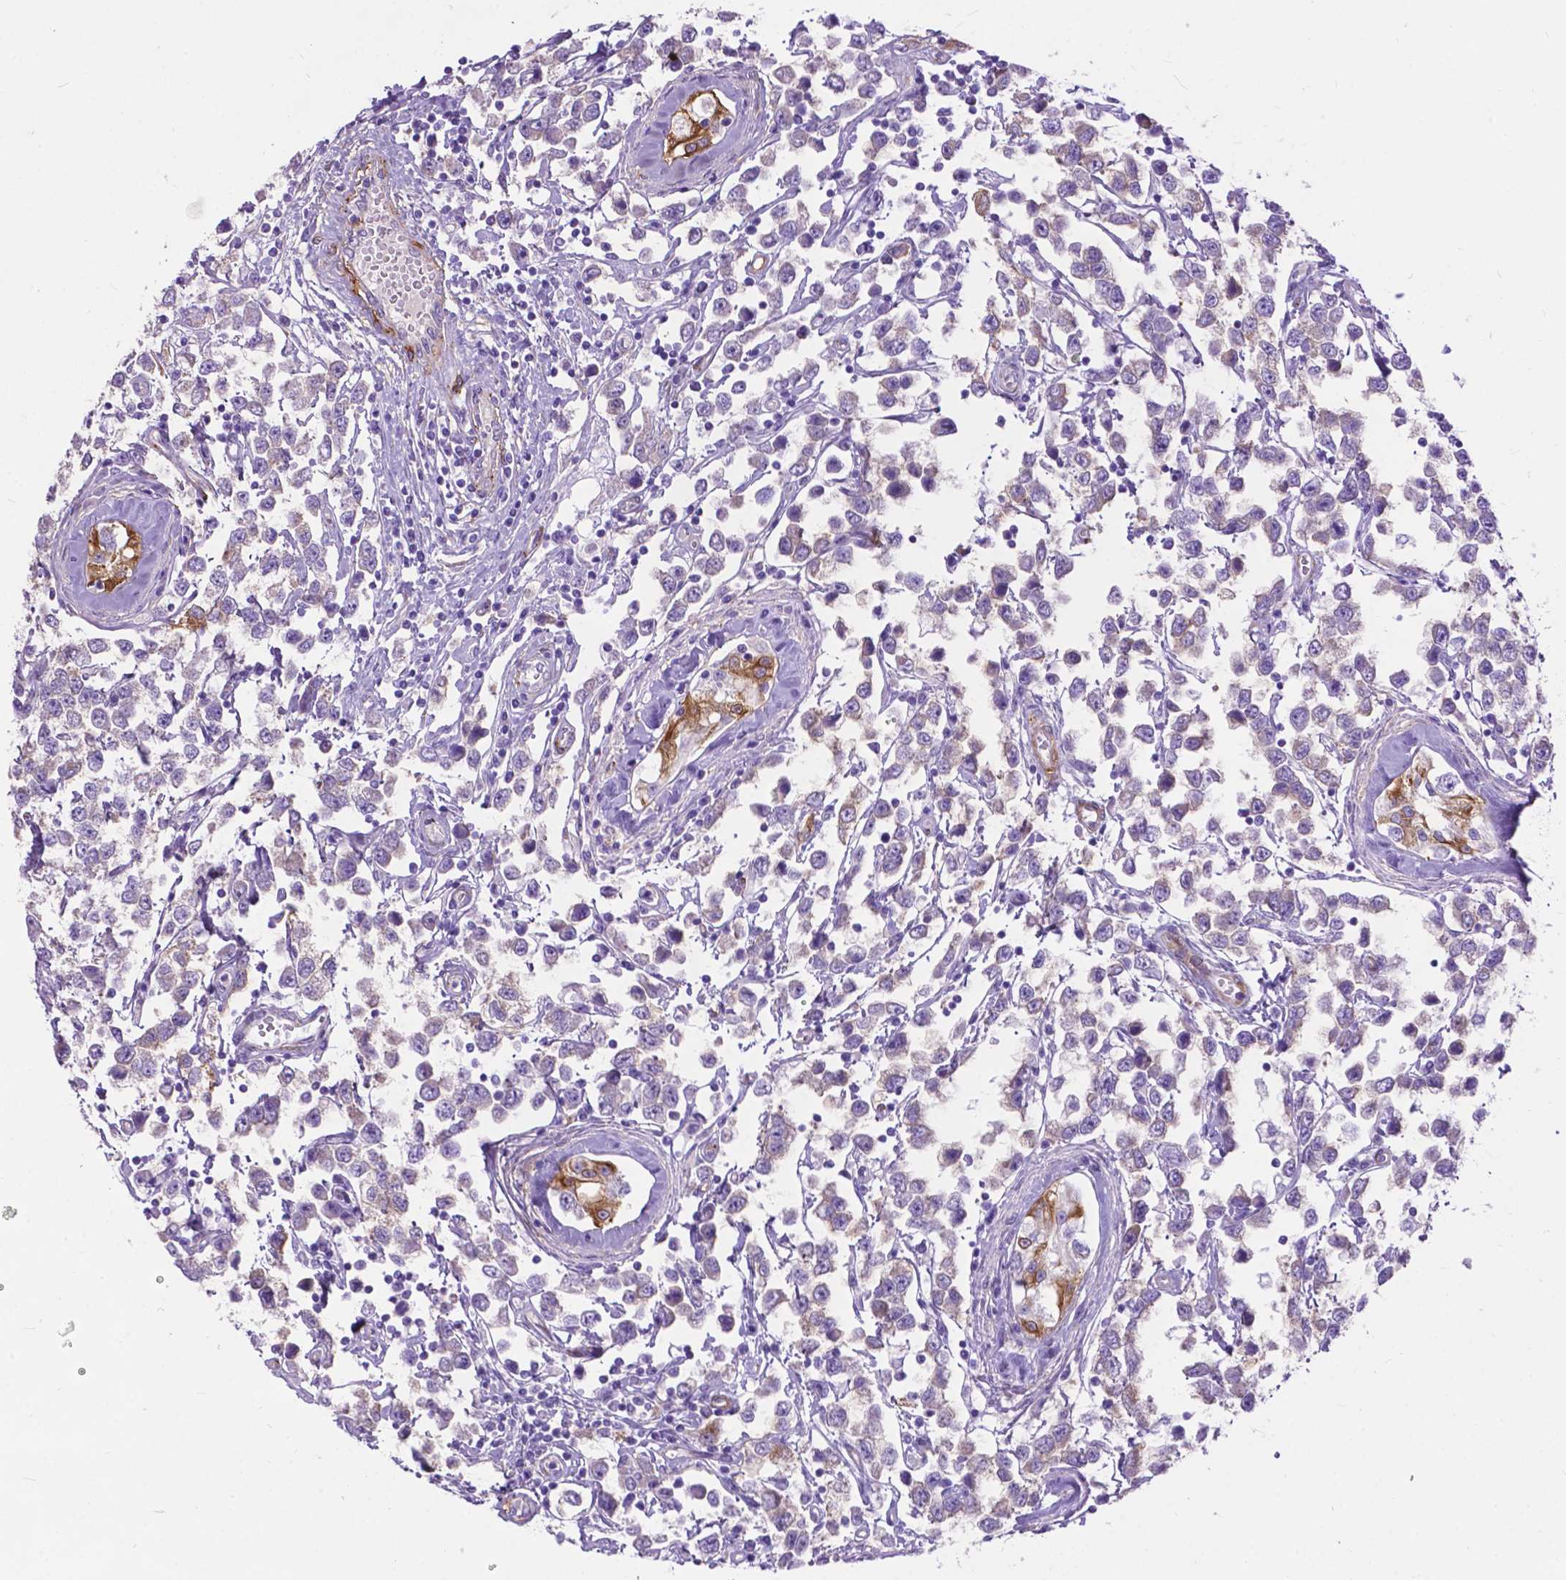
{"staining": {"intensity": "negative", "quantity": "none", "location": "none"}, "tissue": "testis cancer", "cell_type": "Tumor cells", "image_type": "cancer", "snomed": [{"axis": "morphology", "description": "Seminoma, NOS"}, {"axis": "topography", "description": "Testis"}], "caption": "Immunohistochemistry of seminoma (testis) exhibits no positivity in tumor cells.", "gene": "PCDHA12", "patient": {"sex": "male", "age": 34}}